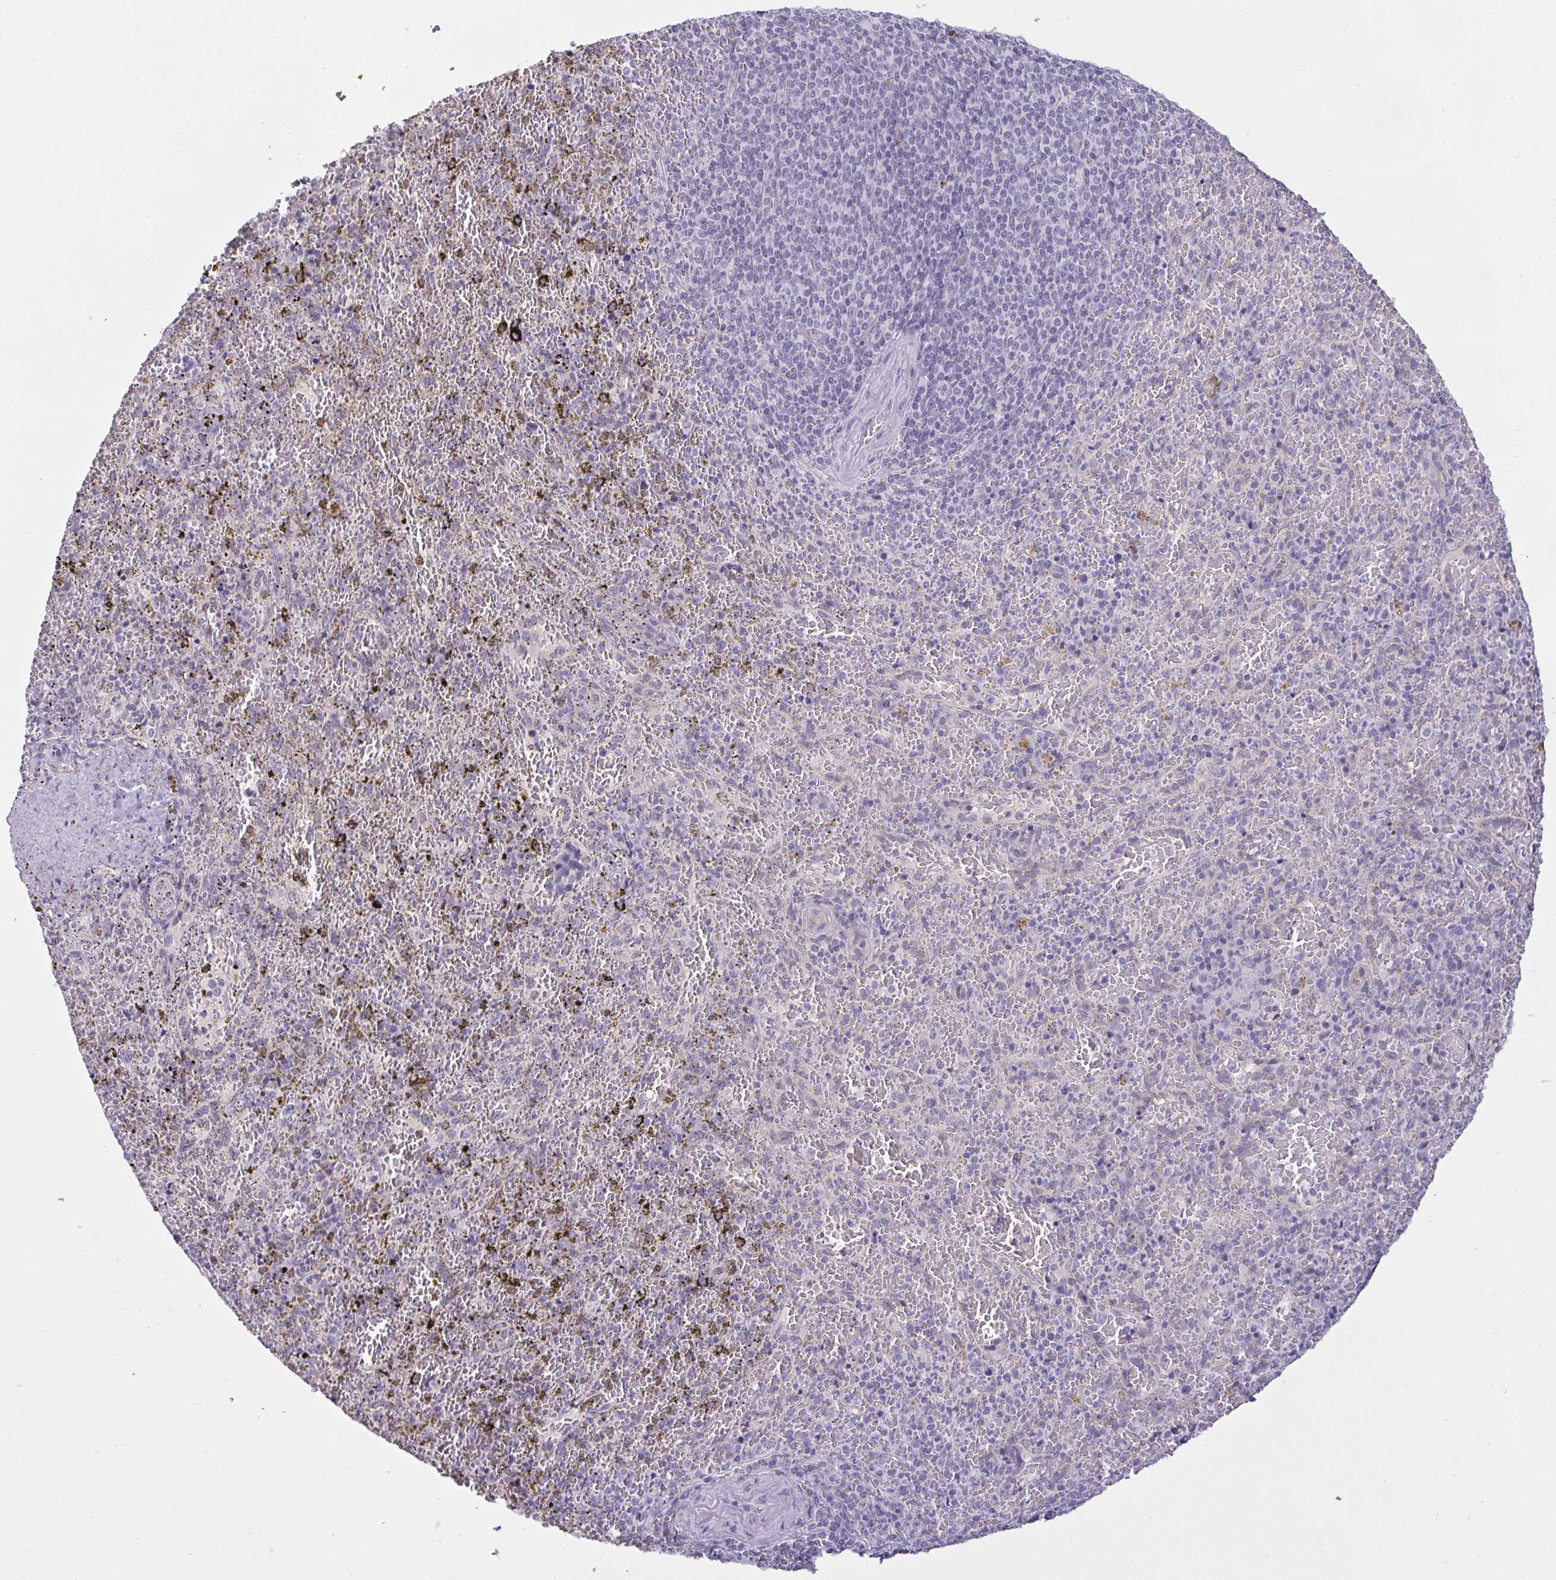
{"staining": {"intensity": "negative", "quantity": "none", "location": "none"}, "tissue": "spleen", "cell_type": "Cells in red pulp", "image_type": "normal", "snomed": [{"axis": "morphology", "description": "Normal tissue, NOS"}, {"axis": "topography", "description": "Spleen"}], "caption": "Spleen stained for a protein using IHC demonstrates no staining cells in red pulp.", "gene": "TBC1D4", "patient": {"sex": "female", "age": 50}}